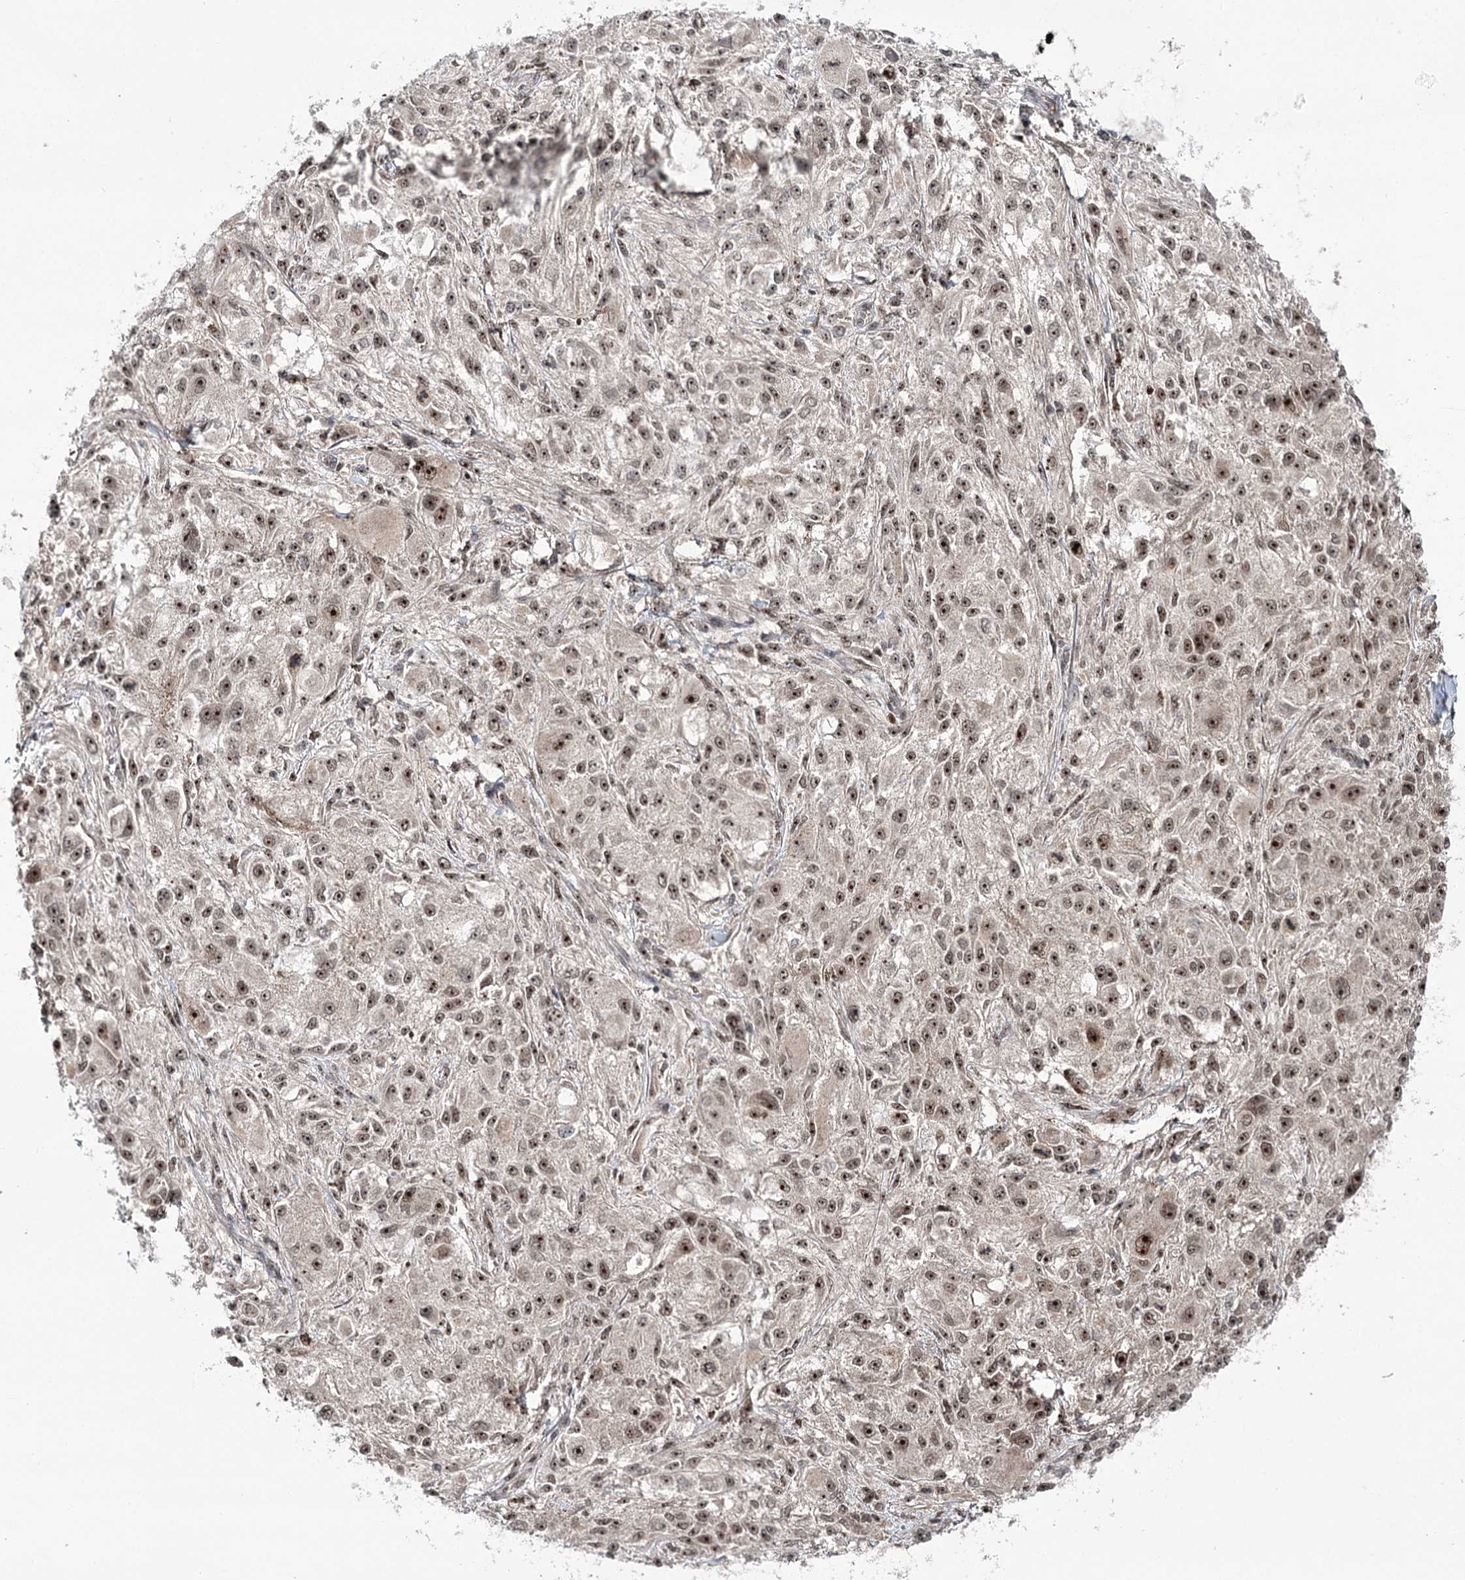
{"staining": {"intensity": "moderate", "quantity": ">75%", "location": "nuclear"}, "tissue": "melanoma", "cell_type": "Tumor cells", "image_type": "cancer", "snomed": [{"axis": "morphology", "description": "Necrosis, NOS"}, {"axis": "morphology", "description": "Malignant melanoma, NOS"}, {"axis": "topography", "description": "Skin"}], "caption": "Immunohistochemistry of malignant melanoma exhibits medium levels of moderate nuclear staining in approximately >75% of tumor cells.", "gene": "ERCC3", "patient": {"sex": "female", "age": 87}}